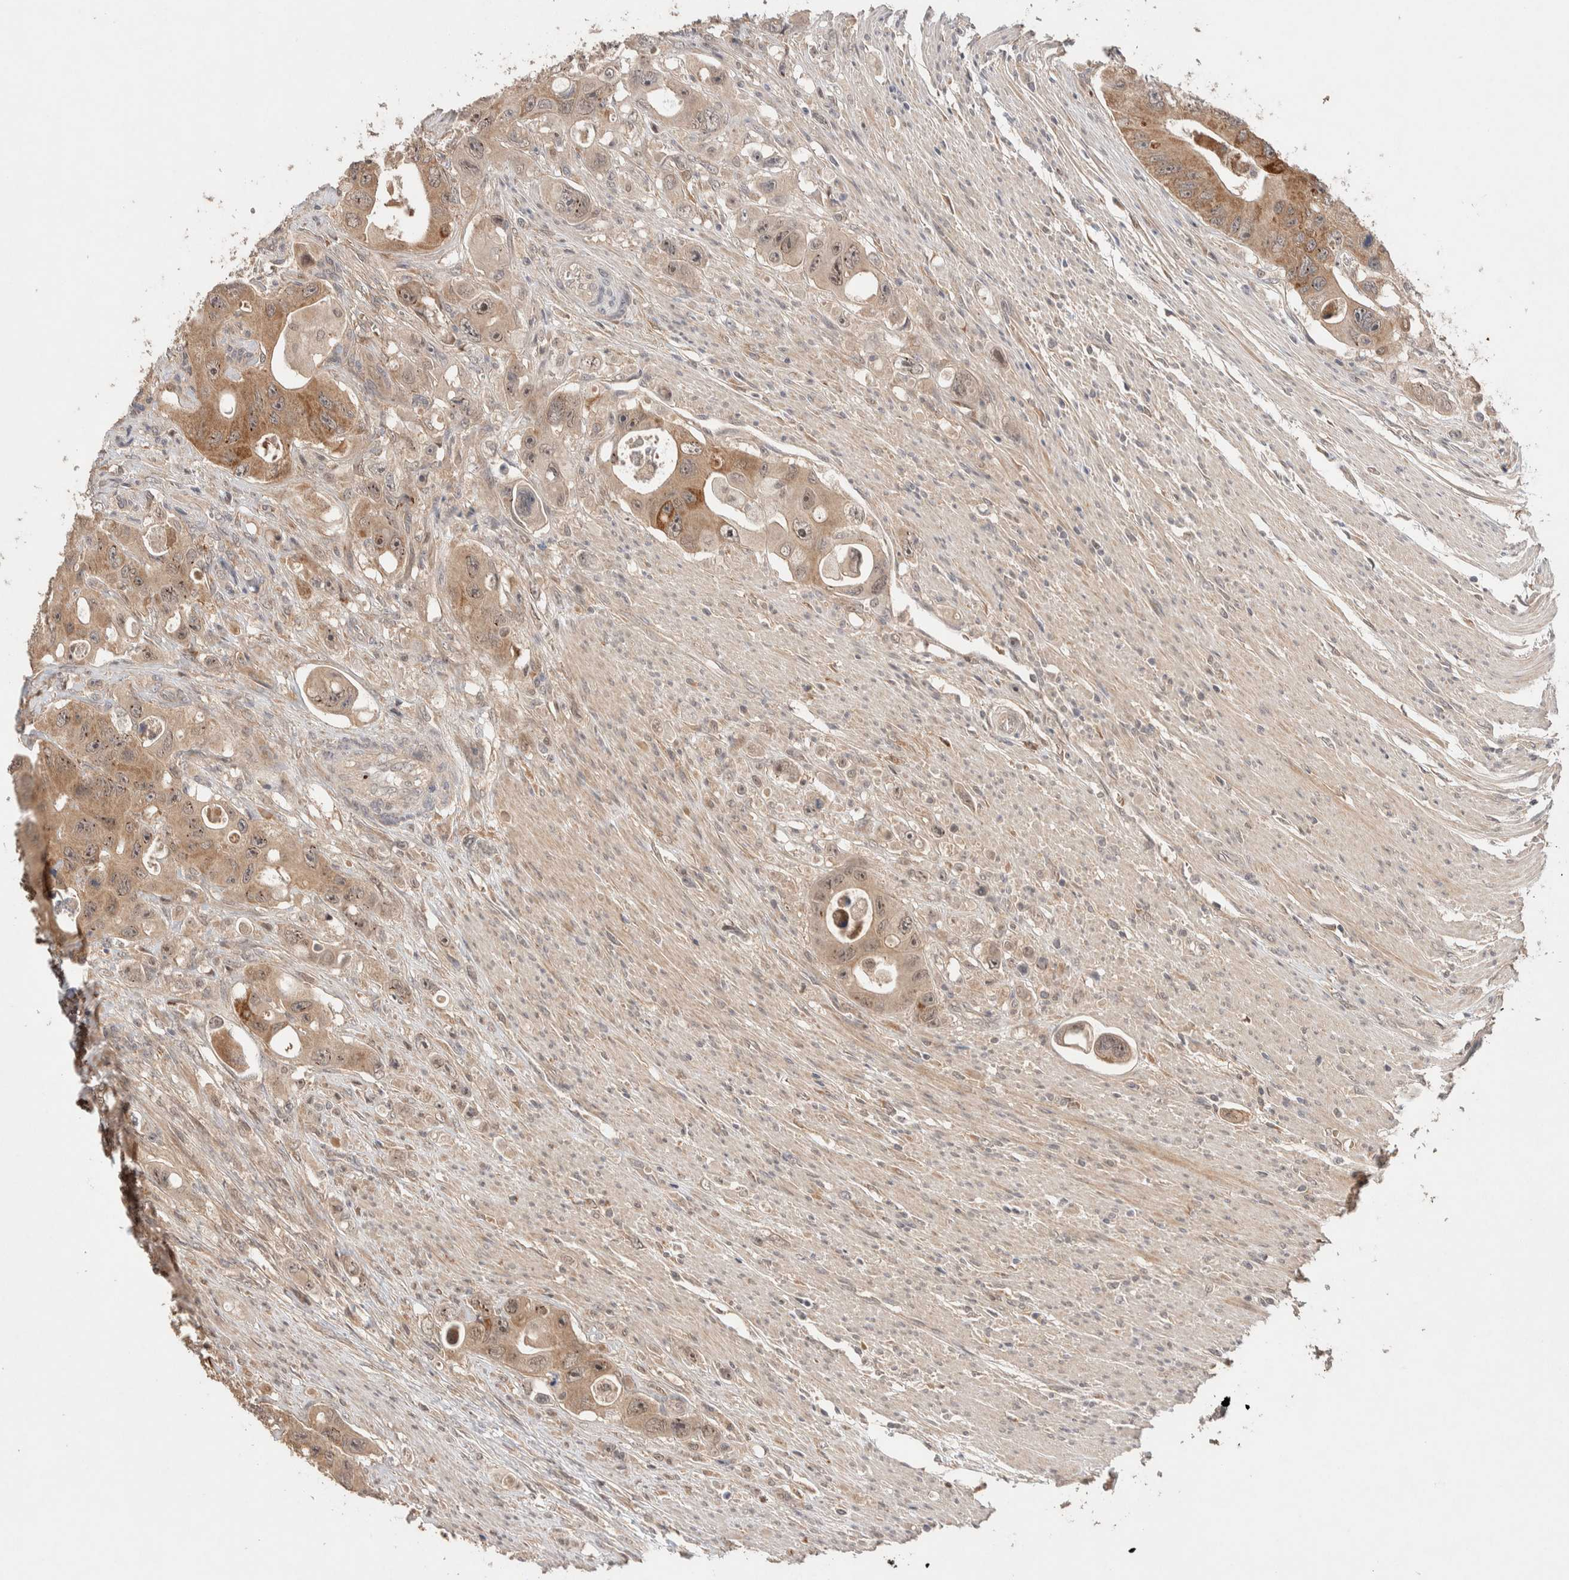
{"staining": {"intensity": "moderate", "quantity": ">75%", "location": "cytoplasmic/membranous"}, "tissue": "colorectal cancer", "cell_type": "Tumor cells", "image_type": "cancer", "snomed": [{"axis": "morphology", "description": "Adenocarcinoma, NOS"}, {"axis": "topography", "description": "Colon"}], "caption": "Brown immunohistochemical staining in adenocarcinoma (colorectal) displays moderate cytoplasmic/membranous expression in approximately >75% of tumor cells. (DAB IHC with brightfield microscopy, high magnification).", "gene": "CASK", "patient": {"sex": "female", "age": 46}}